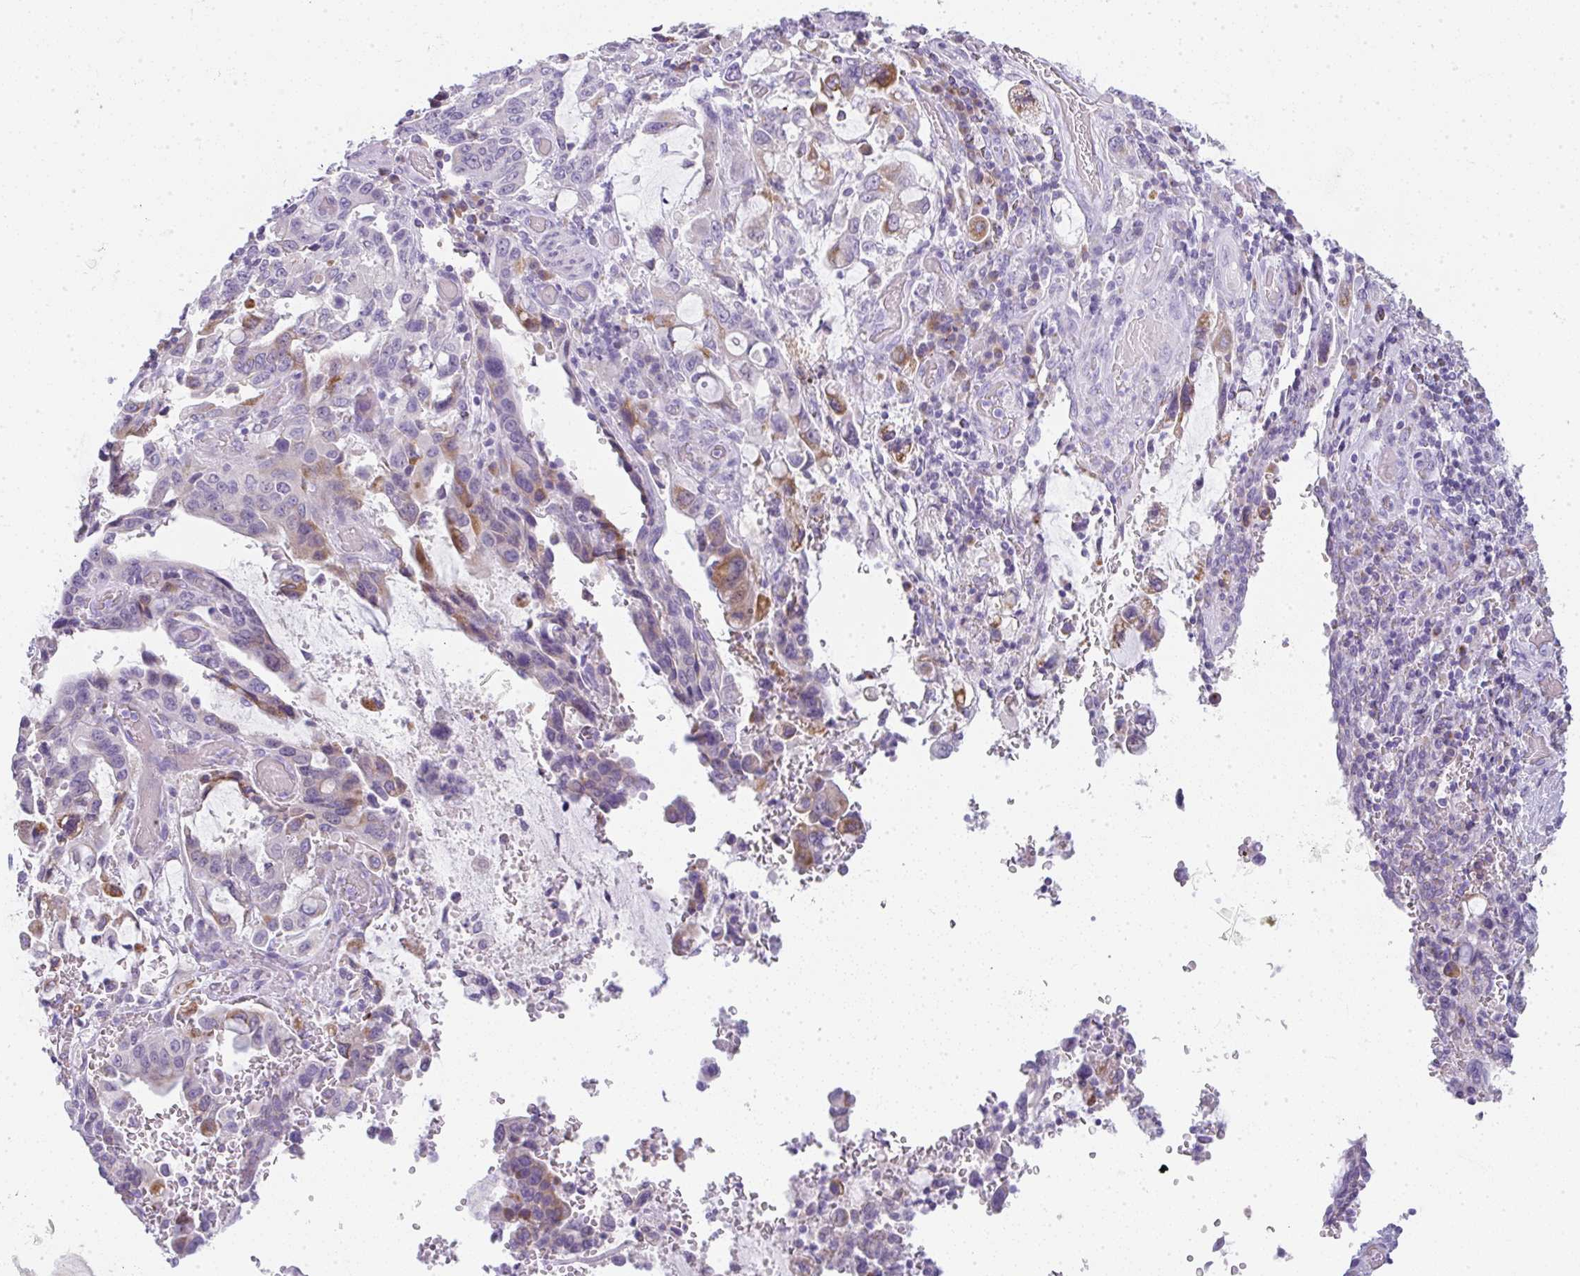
{"staining": {"intensity": "moderate", "quantity": "<25%", "location": "cytoplasmic/membranous"}, "tissue": "stomach cancer", "cell_type": "Tumor cells", "image_type": "cancer", "snomed": [{"axis": "morphology", "description": "Adenocarcinoma, NOS"}, {"axis": "topography", "description": "Stomach, upper"}, {"axis": "topography", "description": "Stomach"}], "caption": "Immunohistochemistry photomicrograph of human adenocarcinoma (stomach) stained for a protein (brown), which exhibits low levels of moderate cytoplasmic/membranous positivity in approximately <25% of tumor cells.", "gene": "LPAR4", "patient": {"sex": "male", "age": 62}}